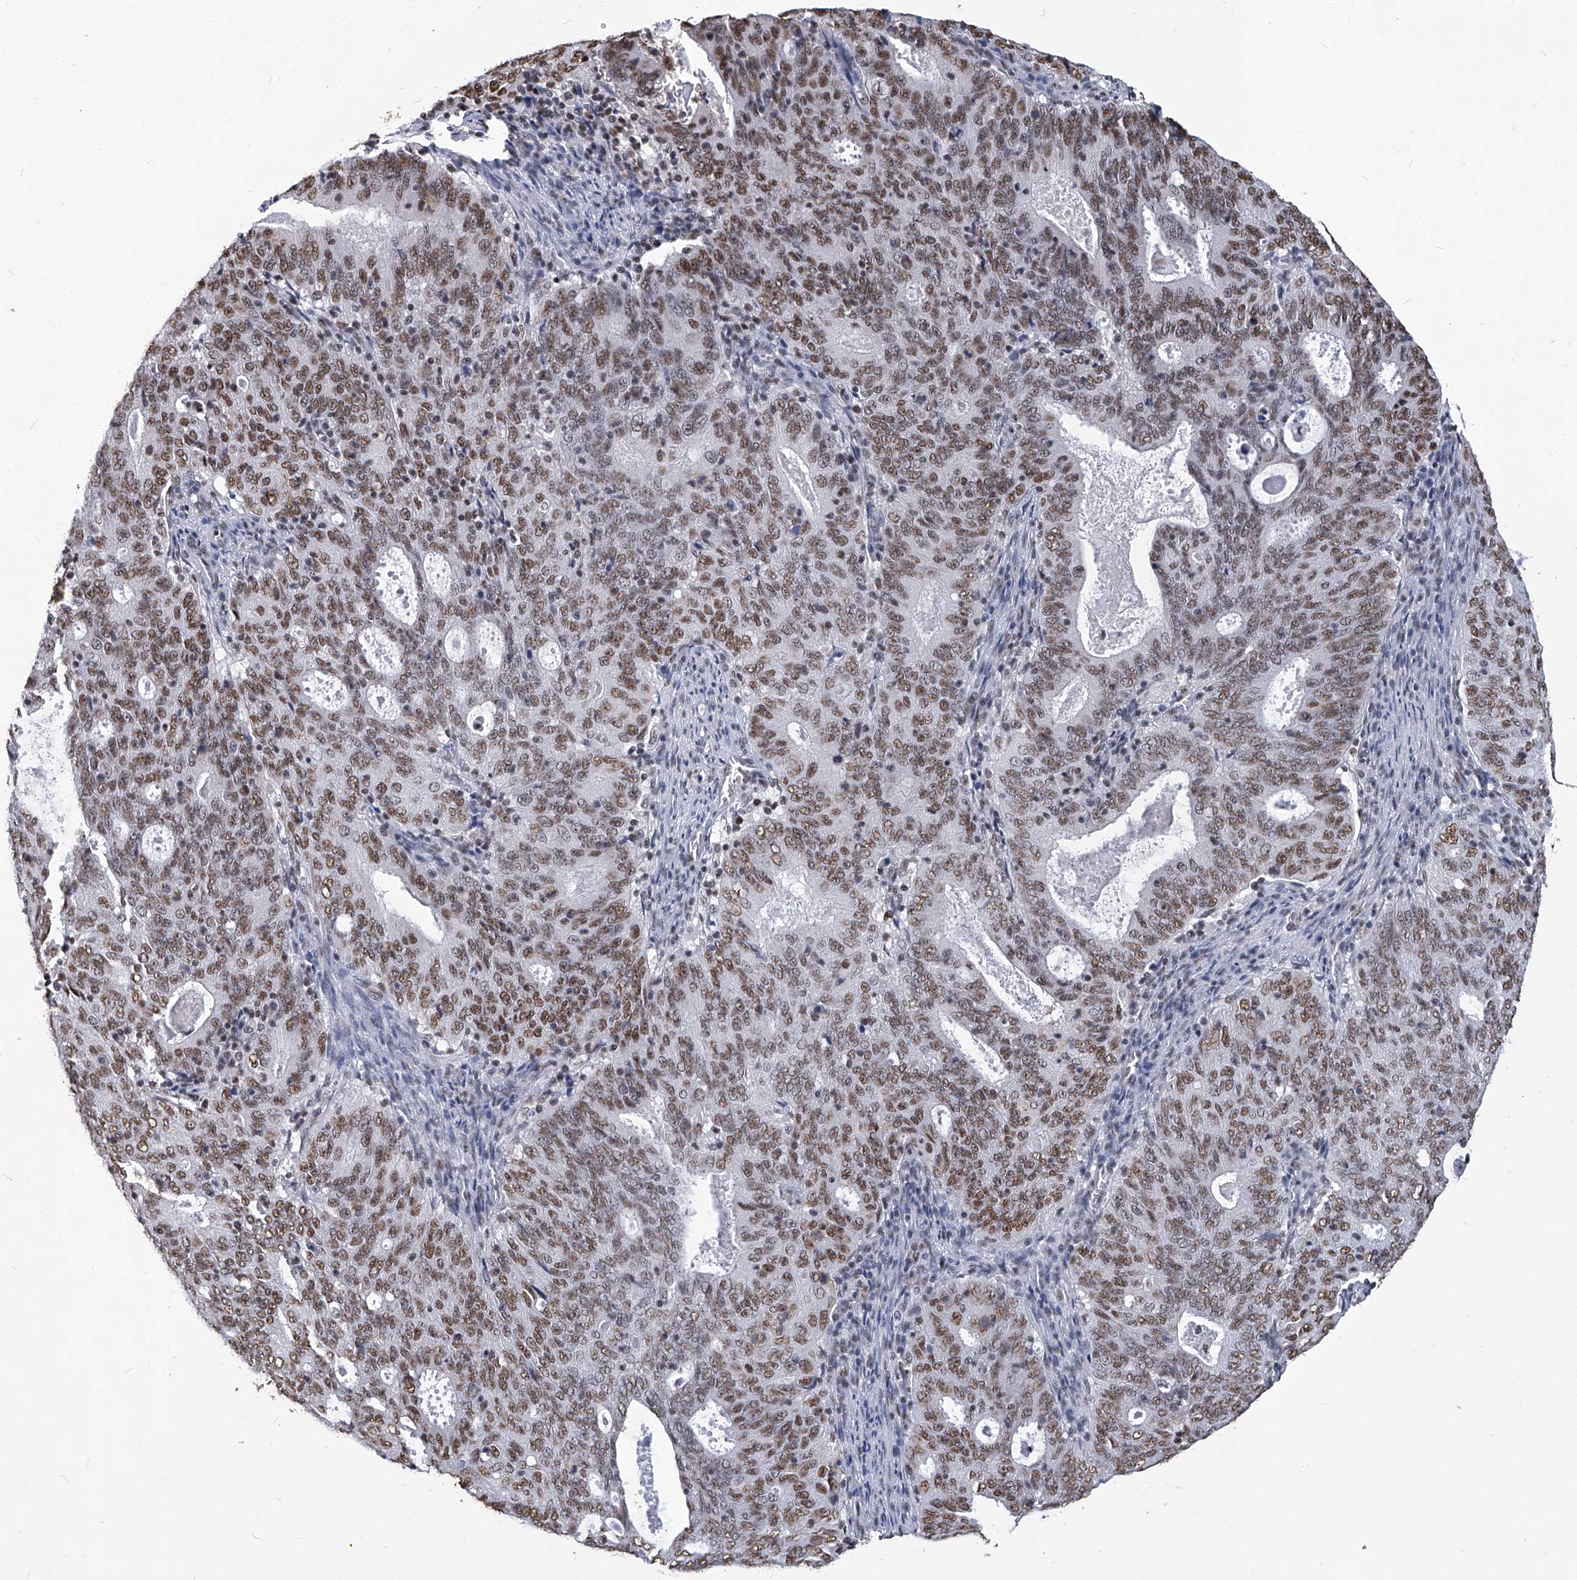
{"staining": {"intensity": "moderate", "quantity": ">75%", "location": "nuclear"}, "tissue": "cervical cancer", "cell_type": "Tumor cells", "image_type": "cancer", "snomed": [{"axis": "morphology", "description": "Adenocarcinoma, NOS"}, {"axis": "topography", "description": "Cervix"}], "caption": "Tumor cells display medium levels of moderate nuclear positivity in about >75% of cells in adenocarcinoma (cervical).", "gene": "HBP1", "patient": {"sex": "female", "age": 44}}